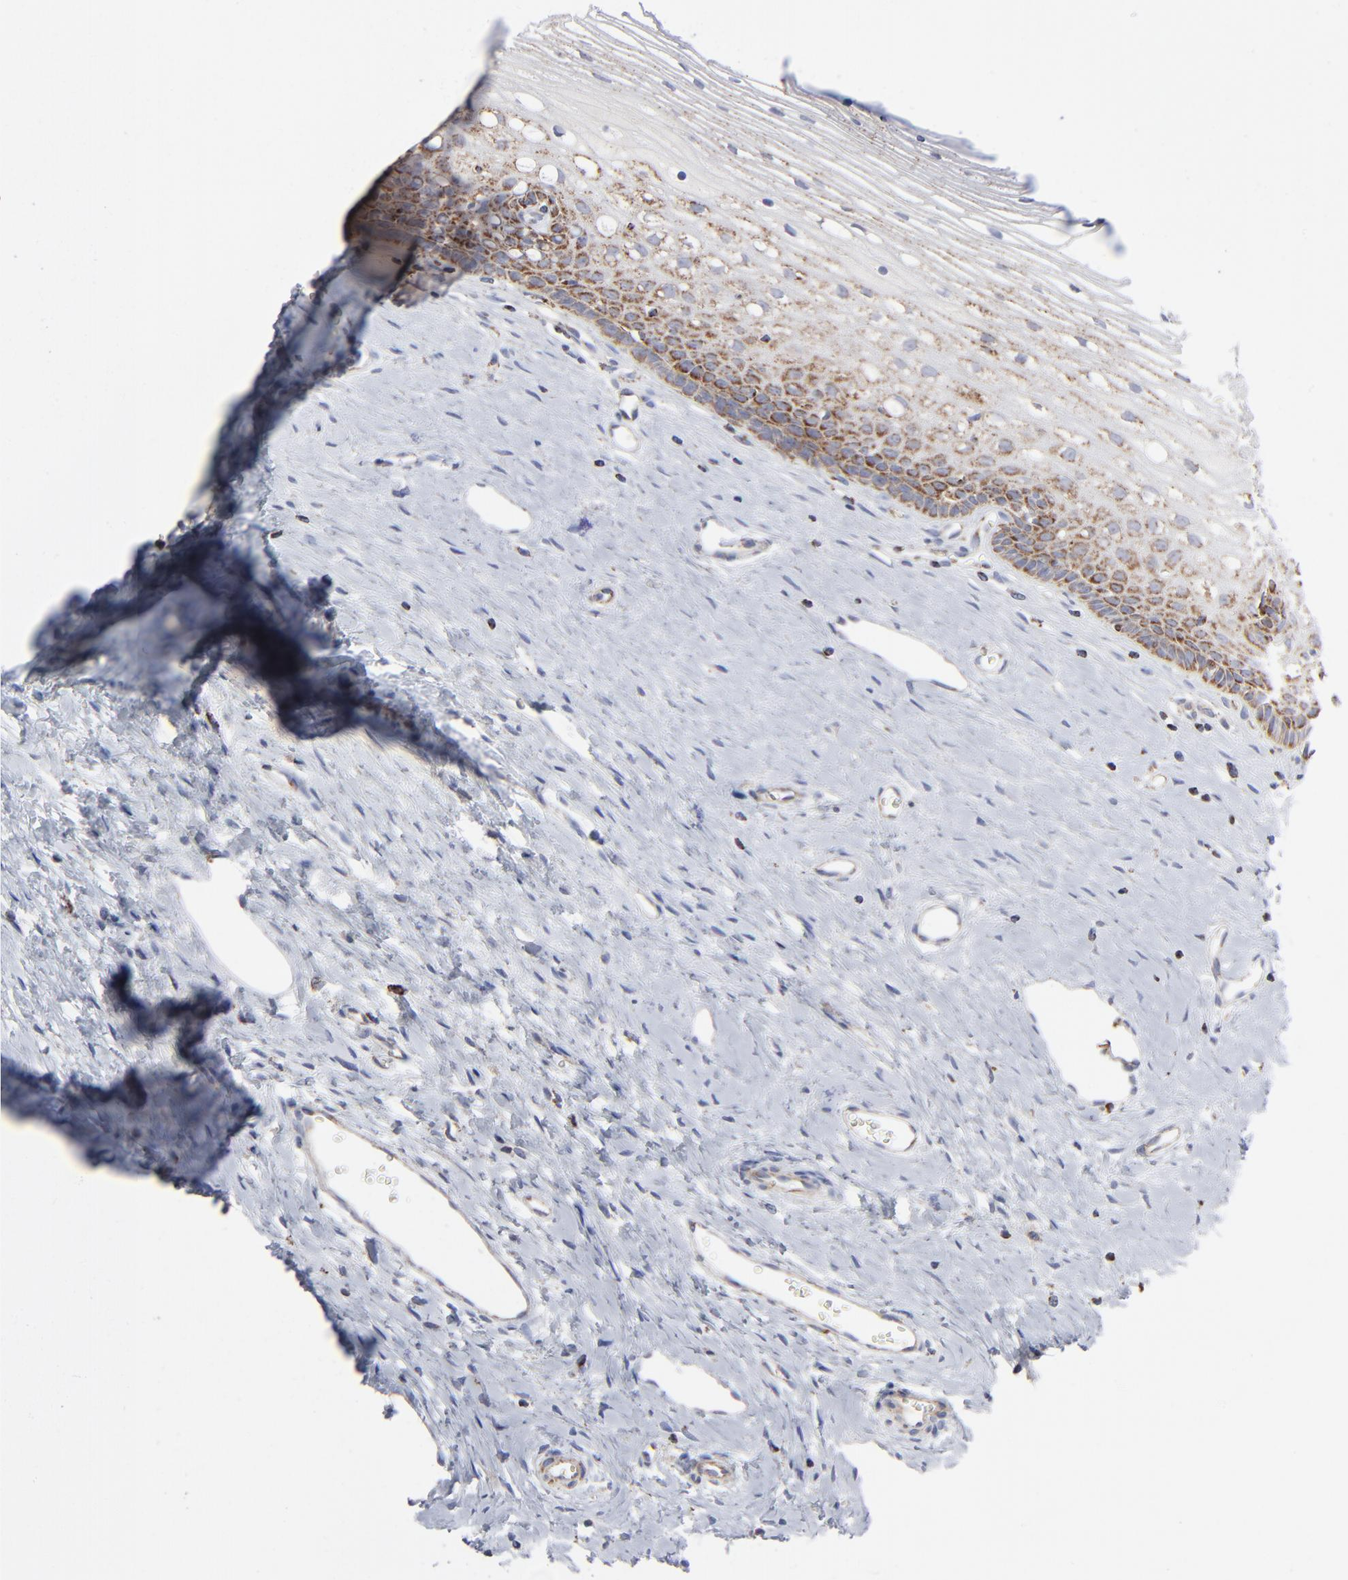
{"staining": {"intensity": "strong", "quantity": ">75%", "location": "cytoplasmic/membranous"}, "tissue": "cervix", "cell_type": "Glandular cells", "image_type": "normal", "snomed": [{"axis": "morphology", "description": "Normal tissue, NOS"}, {"axis": "topography", "description": "Cervix"}], "caption": "Immunohistochemistry micrograph of unremarkable cervix: human cervix stained using immunohistochemistry (IHC) demonstrates high levels of strong protein expression localized specifically in the cytoplasmic/membranous of glandular cells, appearing as a cytoplasmic/membranous brown color.", "gene": "ASB3", "patient": {"sex": "female", "age": 40}}